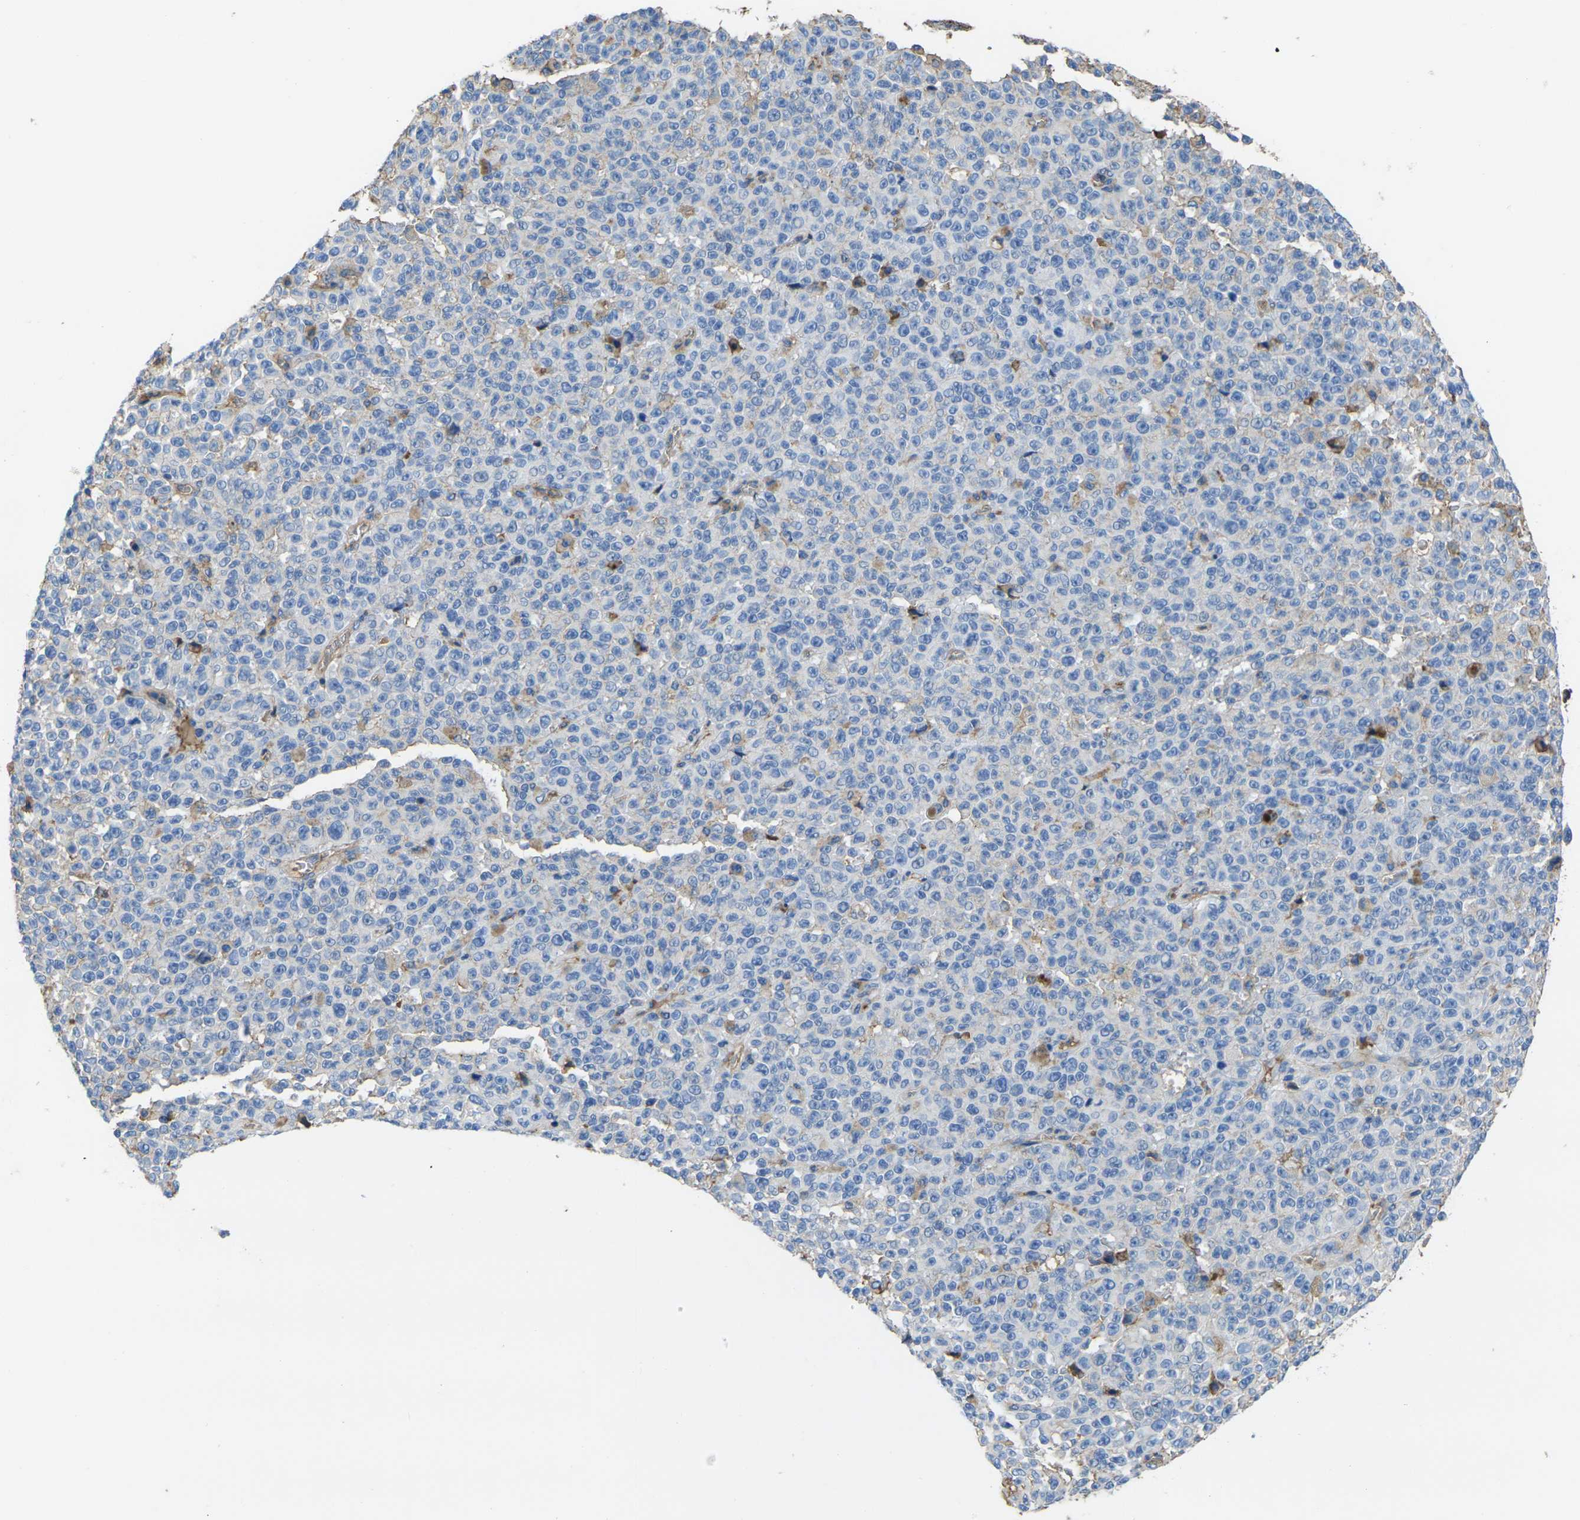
{"staining": {"intensity": "weak", "quantity": "<25%", "location": "cytoplasmic/membranous"}, "tissue": "melanoma", "cell_type": "Tumor cells", "image_type": "cancer", "snomed": [{"axis": "morphology", "description": "Malignant melanoma, NOS"}, {"axis": "topography", "description": "Skin"}], "caption": "IHC photomicrograph of neoplastic tissue: human malignant melanoma stained with DAB reveals no significant protein positivity in tumor cells. (Stains: DAB (3,3'-diaminobenzidine) IHC with hematoxylin counter stain, Microscopy: brightfield microscopy at high magnification).", "gene": "GREM2", "patient": {"sex": "female", "age": 82}}